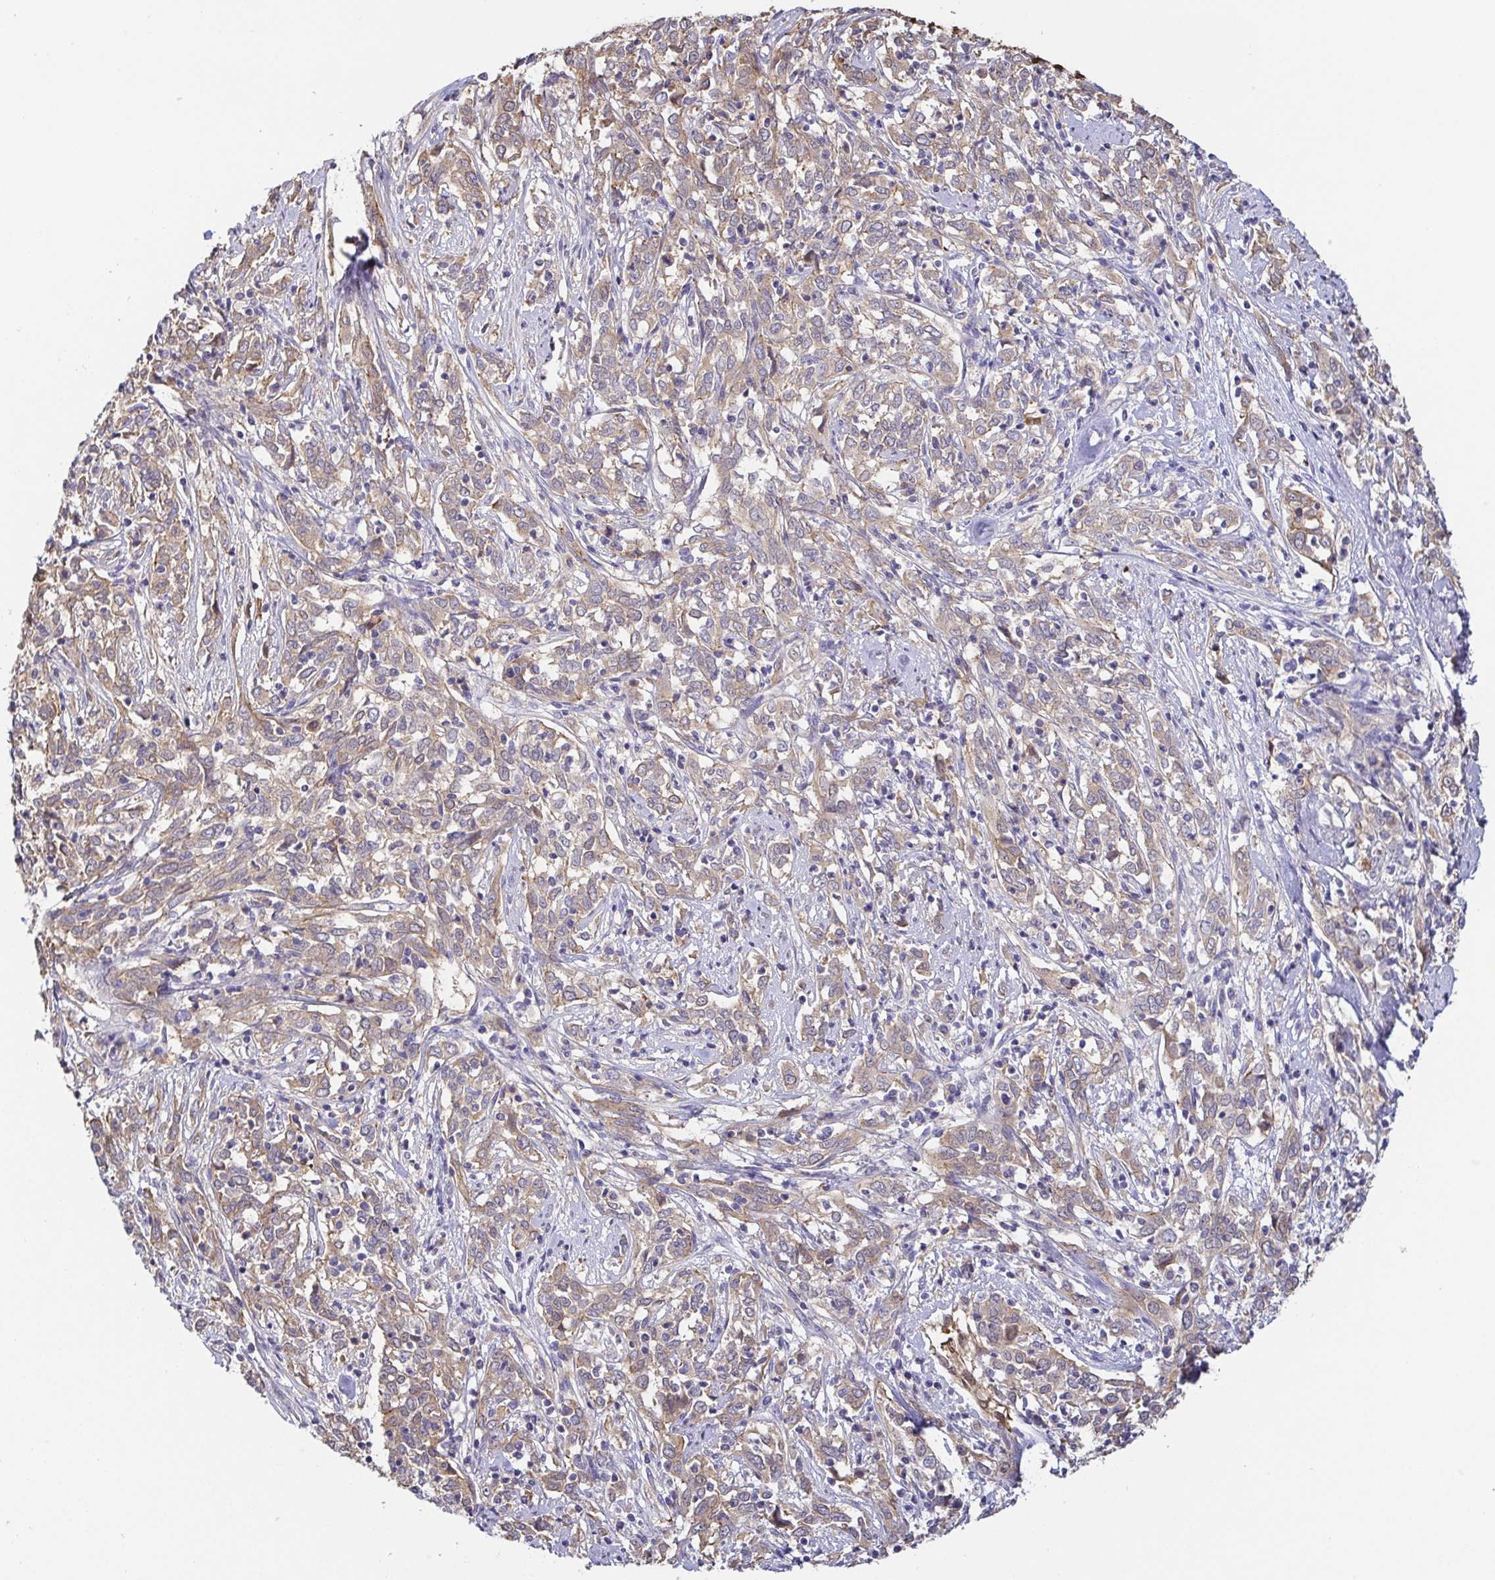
{"staining": {"intensity": "moderate", "quantity": ">75%", "location": "cytoplasmic/membranous"}, "tissue": "cervical cancer", "cell_type": "Tumor cells", "image_type": "cancer", "snomed": [{"axis": "morphology", "description": "Adenocarcinoma, NOS"}, {"axis": "topography", "description": "Cervix"}], "caption": "High-power microscopy captured an immunohistochemistry image of cervical cancer (adenocarcinoma), revealing moderate cytoplasmic/membranous expression in approximately >75% of tumor cells. (Brightfield microscopy of DAB IHC at high magnification).", "gene": "EIF3D", "patient": {"sex": "female", "age": 40}}